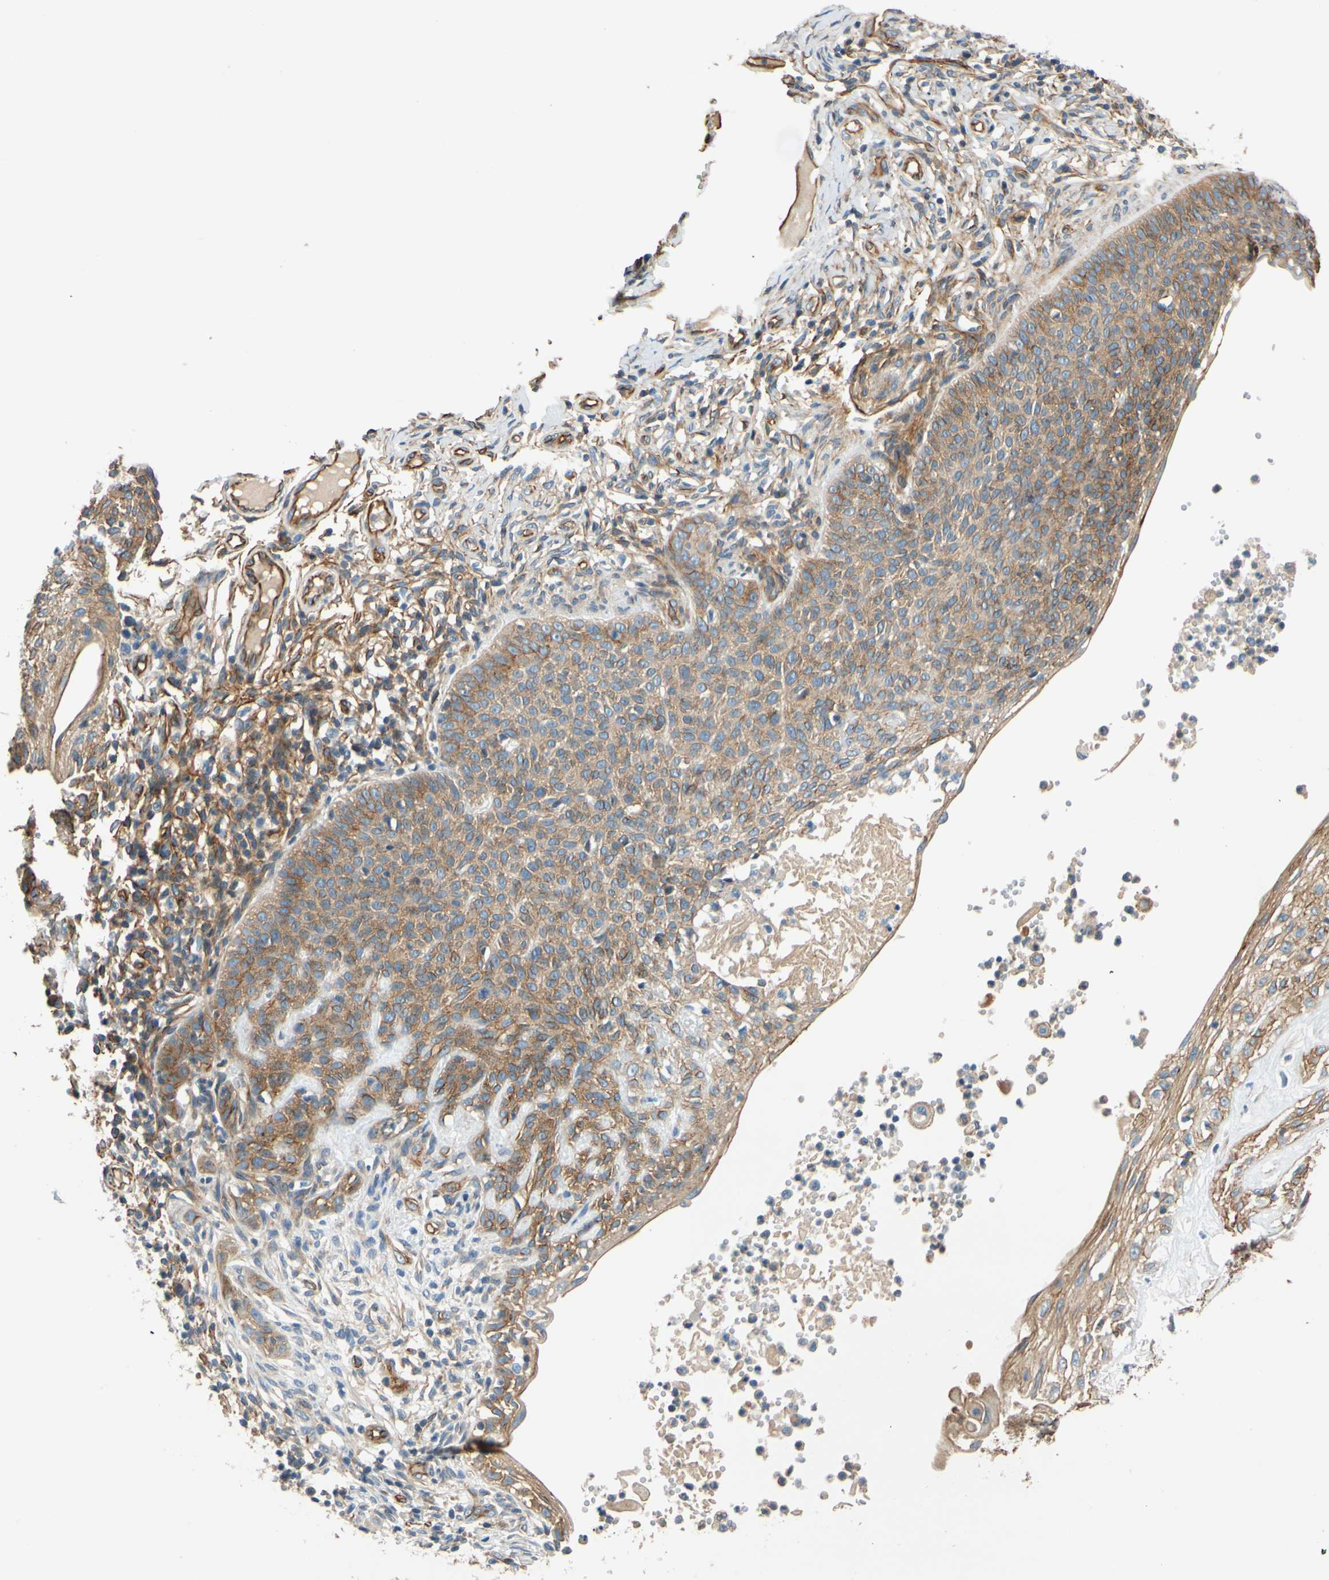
{"staining": {"intensity": "weak", "quantity": ">75%", "location": "cytoplasmic/membranous"}, "tissue": "skin cancer", "cell_type": "Tumor cells", "image_type": "cancer", "snomed": [{"axis": "morphology", "description": "Normal tissue, NOS"}, {"axis": "morphology", "description": "Basal cell carcinoma"}, {"axis": "topography", "description": "Skin"}], "caption": "A histopathology image of skin basal cell carcinoma stained for a protein reveals weak cytoplasmic/membranous brown staining in tumor cells.", "gene": "SPTAN1", "patient": {"sex": "male", "age": 87}}